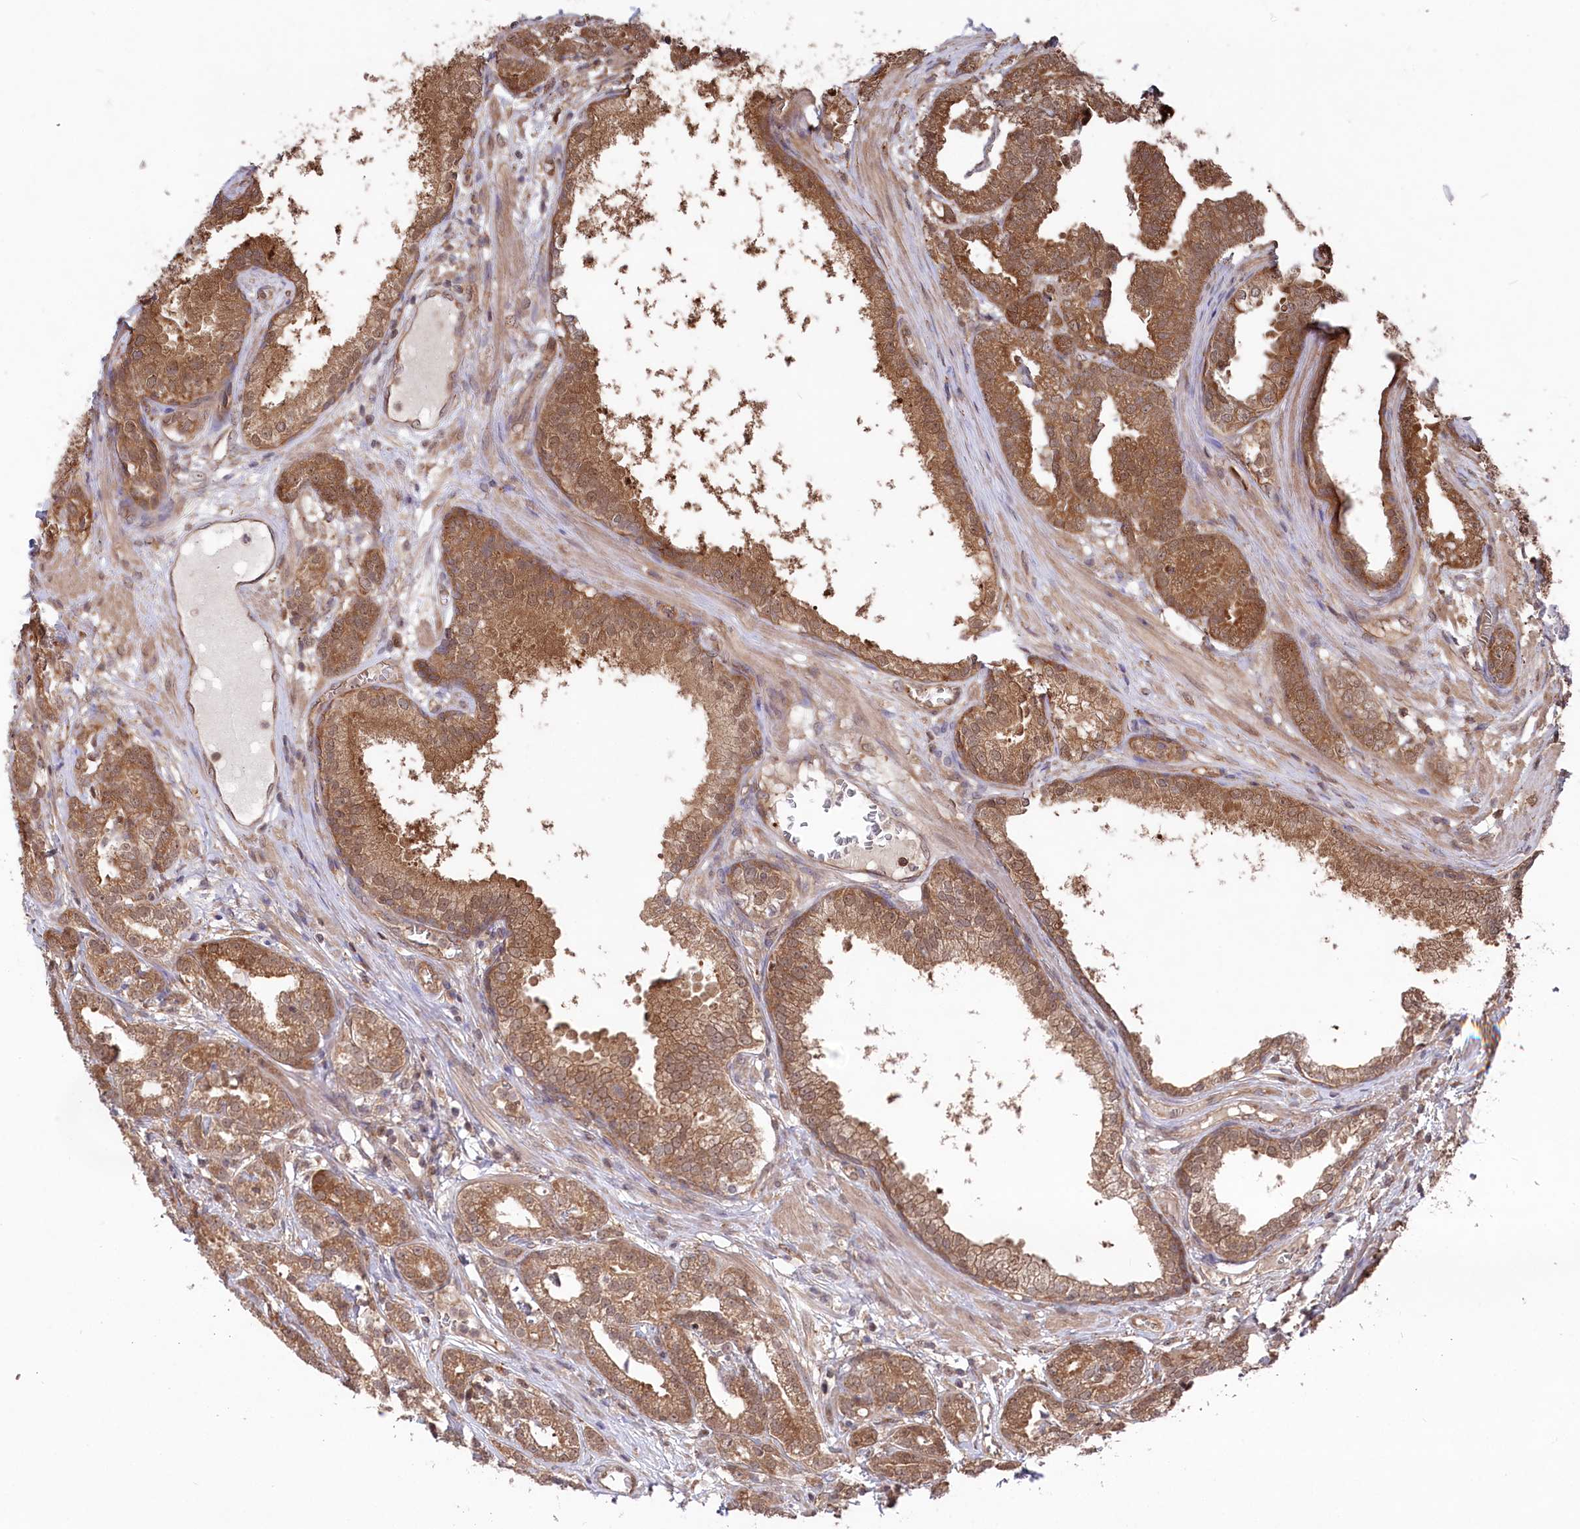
{"staining": {"intensity": "moderate", "quantity": ">75%", "location": "cytoplasmic/membranous"}, "tissue": "prostate cancer", "cell_type": "Tumor cells", "image_type": "cancer", "snomed": [{"axis": "morphology", "description": "Adenocarcinoma, High grade"}, {"axis": "topography", "description": "Prostate"}], "caption": "Immunohistochemical staining of human prostate cancer (adenocarcinoma (high-grade)) reveals moderate cytoplasmic/membranous protein positivity in about >75% of tumor cells.", "gene": "PSMA1", "patient": {"sex": "male", "age": 69}}